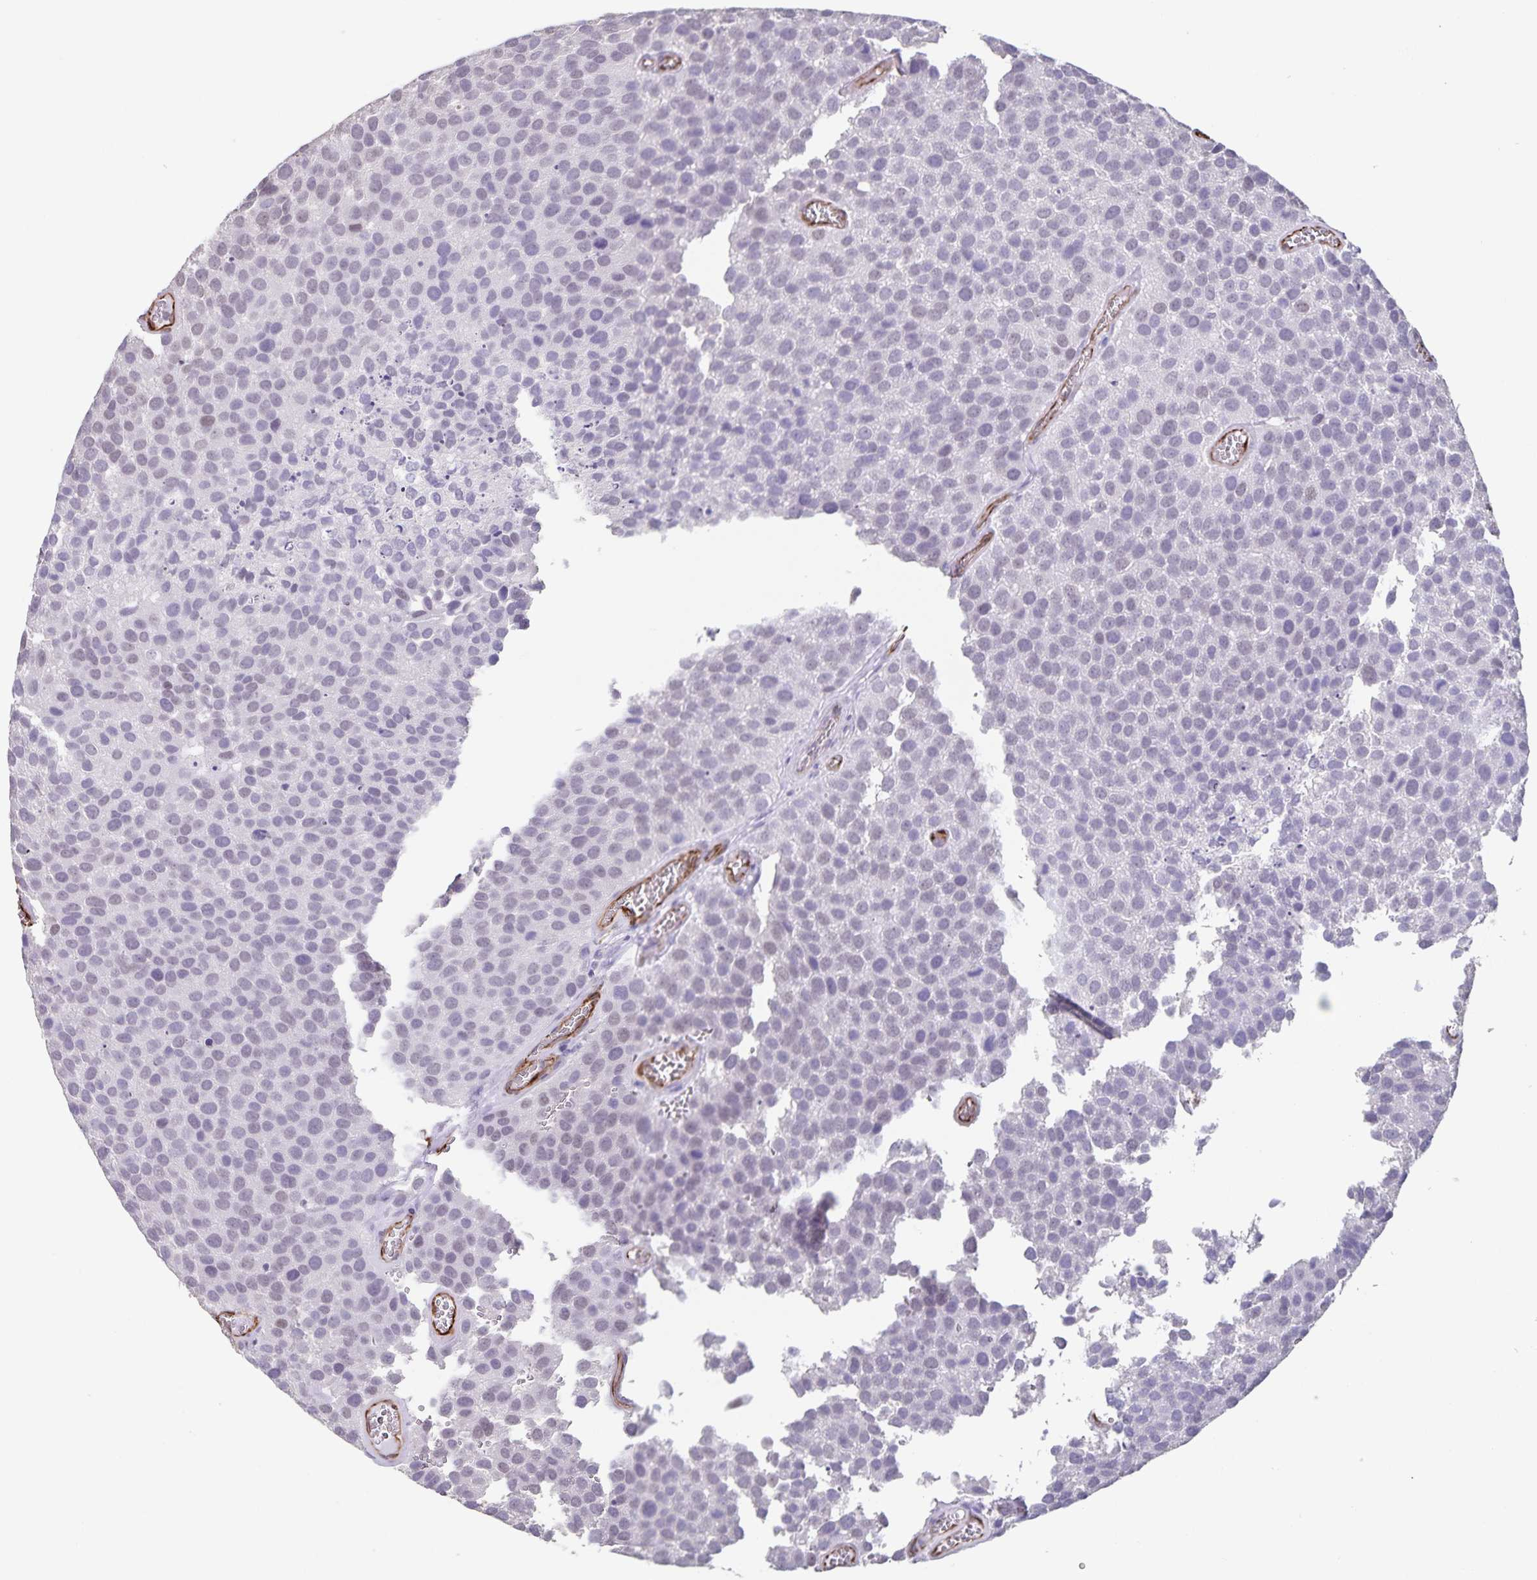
{"staining": {"intensity": "negative", "quantity": "none", "location": "none"}, "tissue": "urothelial cancer", "cell_type": "Tumor cells", "image_type": "cancer", "snomed": [{"axis": "morphology", "description": "Urothelial carcinoma, Low grade"}, {"axis": "topography", "description": "Urinary bladder"}], "caption": "Human low-grade urothelial carcinoma stained for a protein using IHC demonstrates no expression in tumor cells.", "gene": "SYNM", "patient": {"sex": "female", "age": 69}}